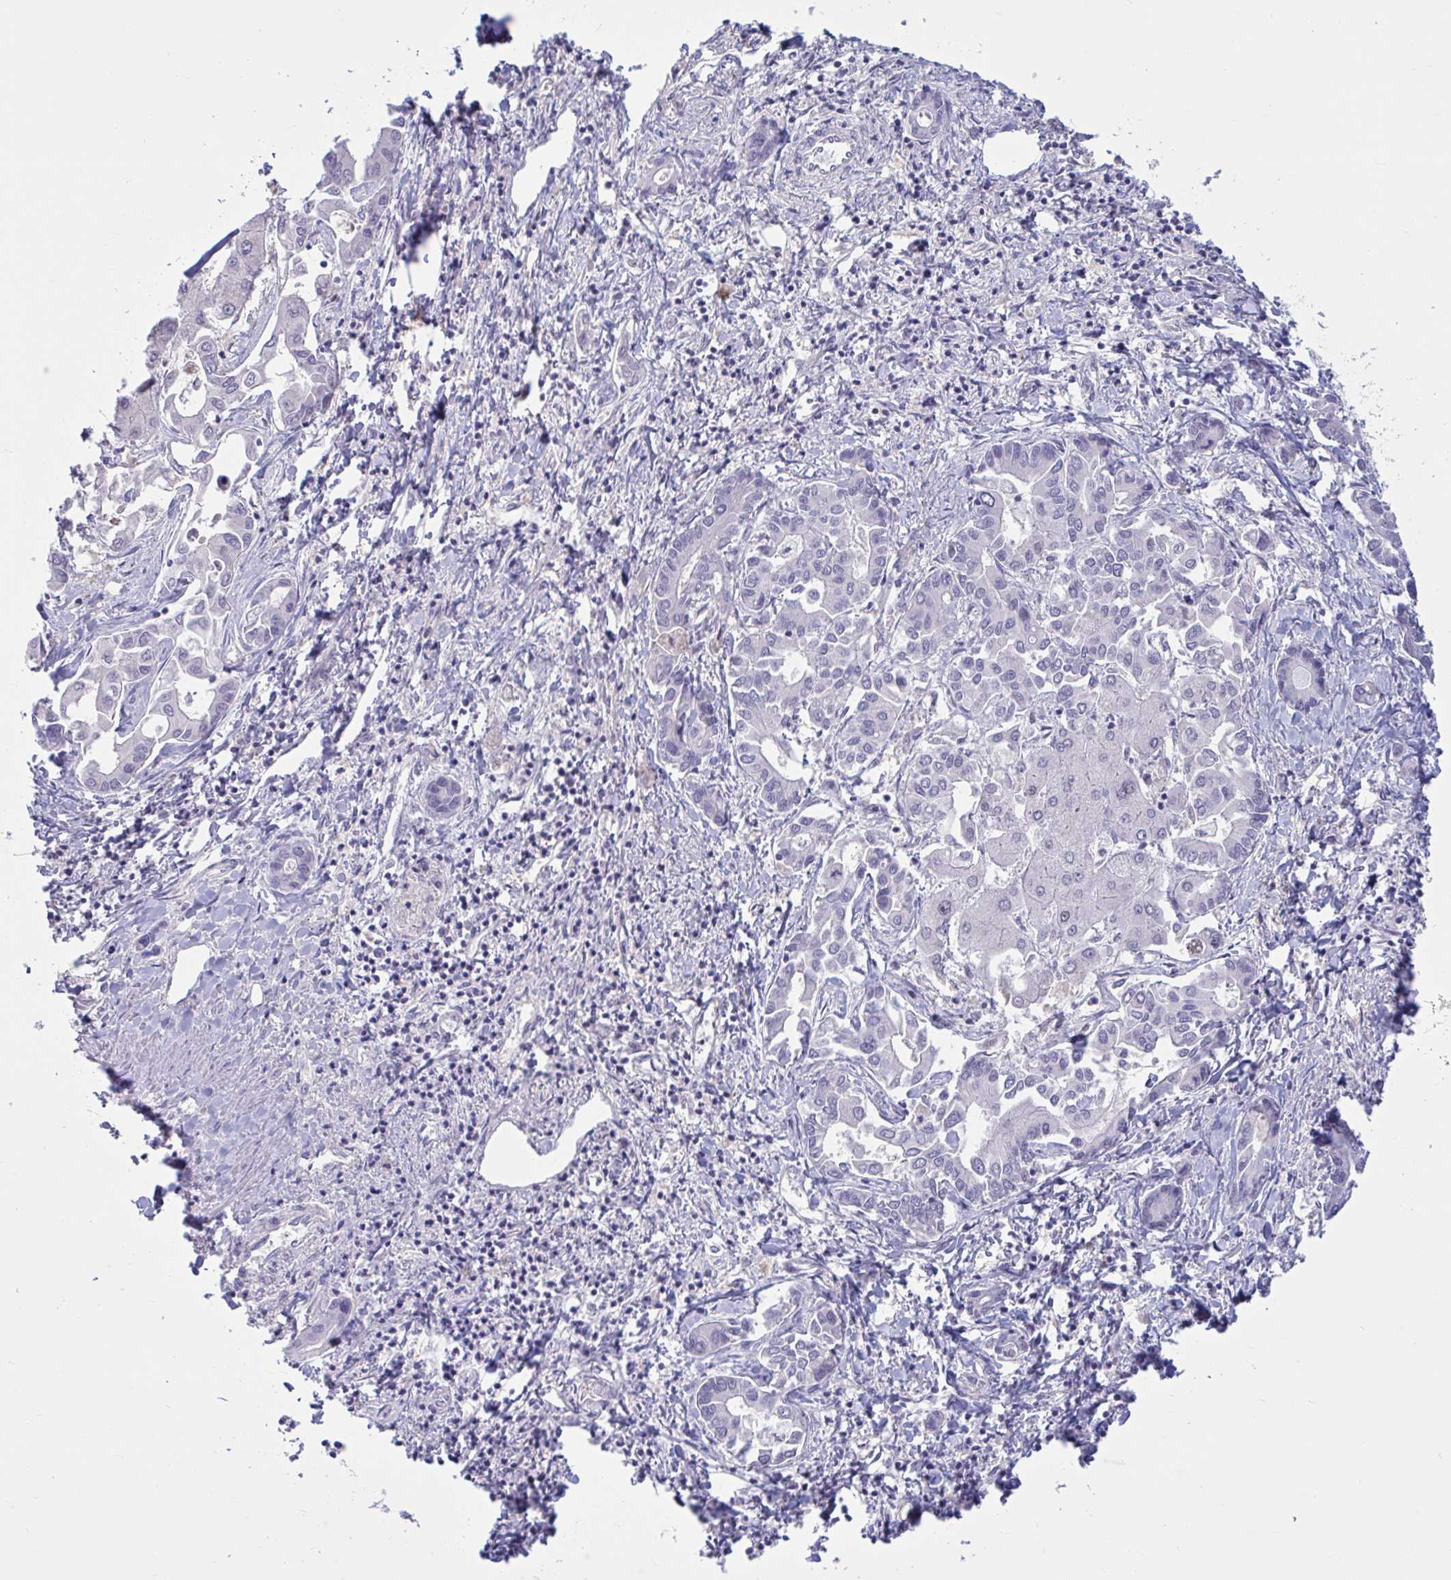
{"staining": {"intensity": "negative", "quantity": "none", "location": "none"}, "tissue": "liver cancer", "cell_type": "Tumor cells", "image_type": "cancer", "snomed": [{"axis": "morphology", "description": "Cholangiocarcinoma"}, {"axis": "topography", "description": "Liver"}], "caption": "Immunohistochemistry photomicrograph of liver cholangiocarcinoma stained for a protein (brown), which exhibits no positivity in tumor cells. (DAB immunohistochemistry with hematoxylin counter stain).", "gene": "RBL1", "patient": {"sex": "male", "age": 66}}